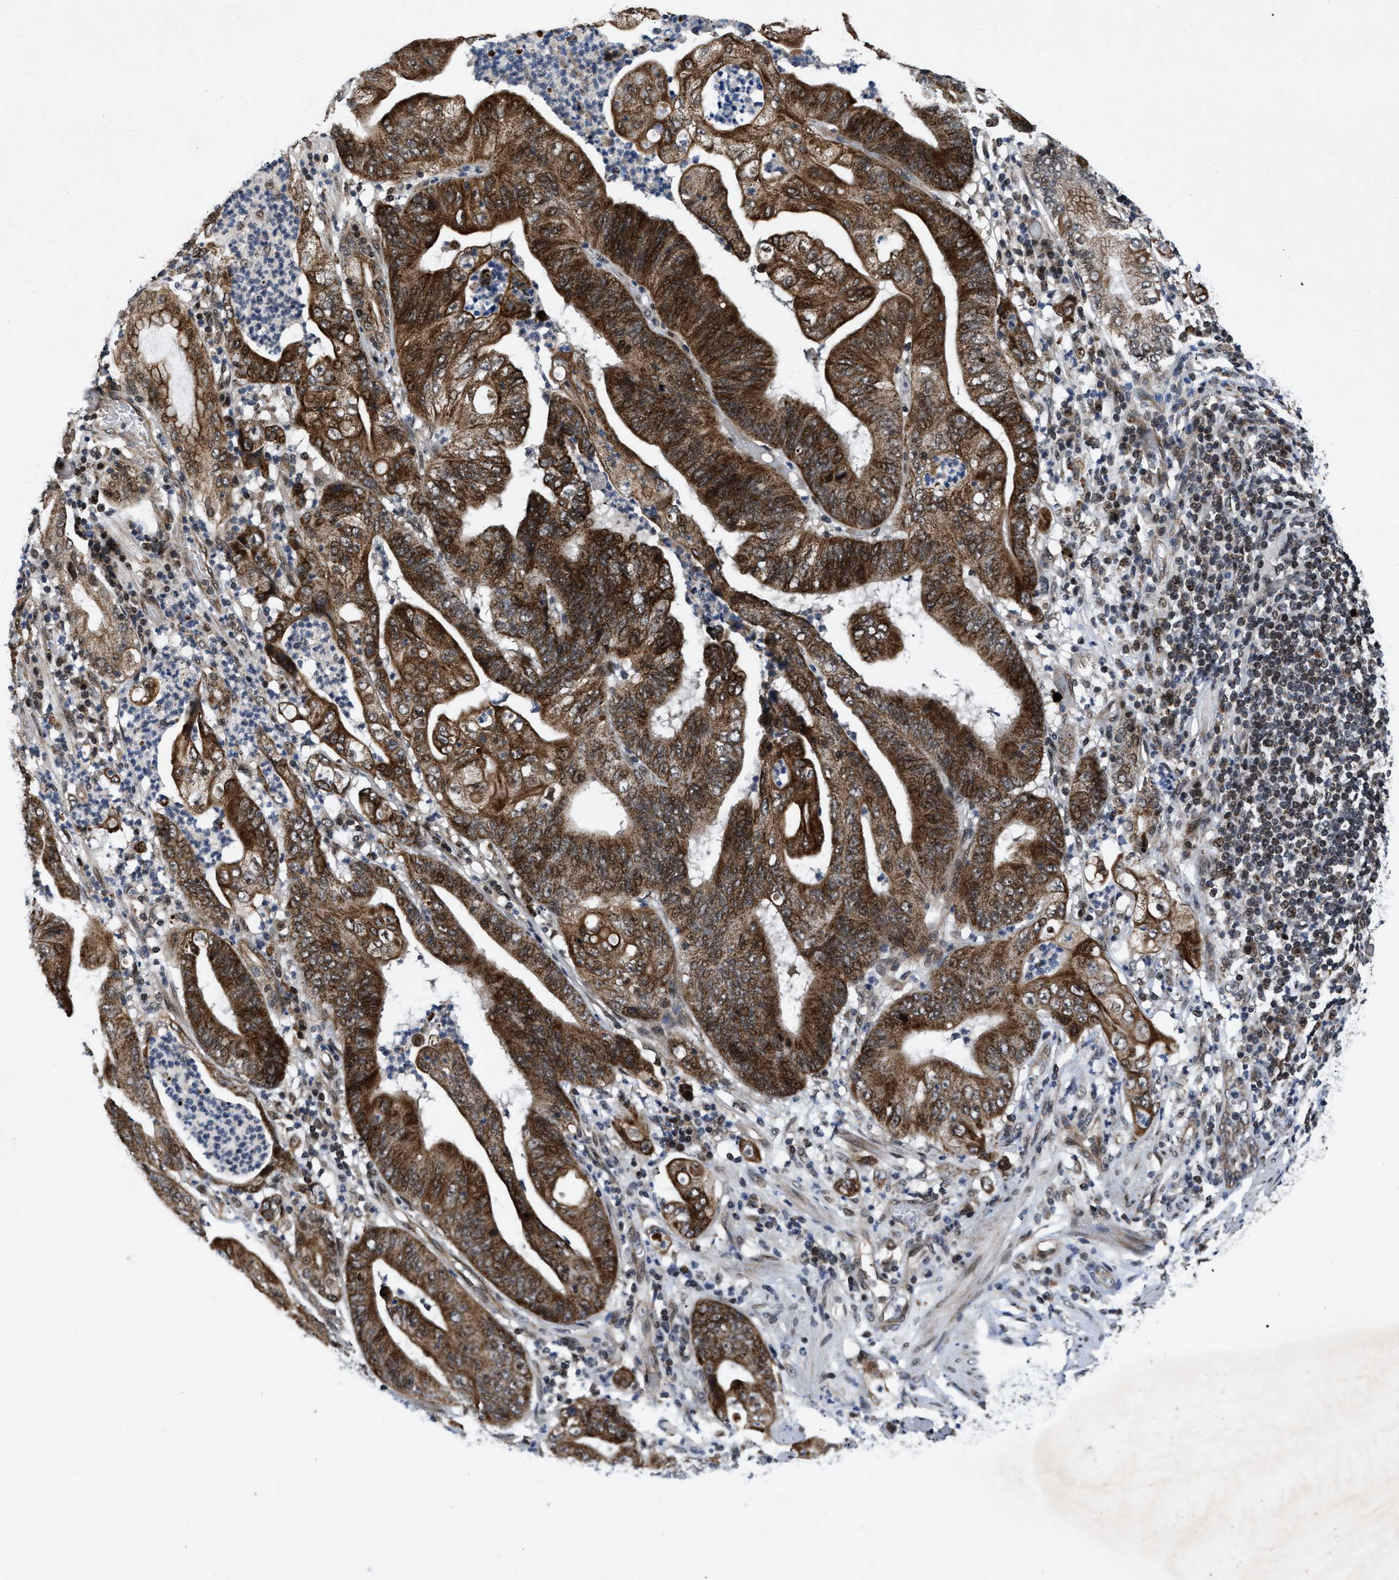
{"staining": {"intensity": "moderate", "quantity": ">75%", "location": "cytoplasmic/membranous,nuclear"}, "tissue": "stomach cancer", "cell_type": "Tumor cells", "image_type": "cancer", "snomed": [{"axis": "morphology", "description": "Adenocarcinoma, NOS"}, {"axis": "topography", "description": "Stomach"}], "caption": "Moderate cytoplasmic/membranous and nuclear protein positivity is appreciated in about >75% of tumor cells in stomach adenocarcinoma. The protein is shown in brown color, while the nuclei are stained blue.", "gene": "ZNHIT1", "patient": {"sex": "female", "age": 73}}